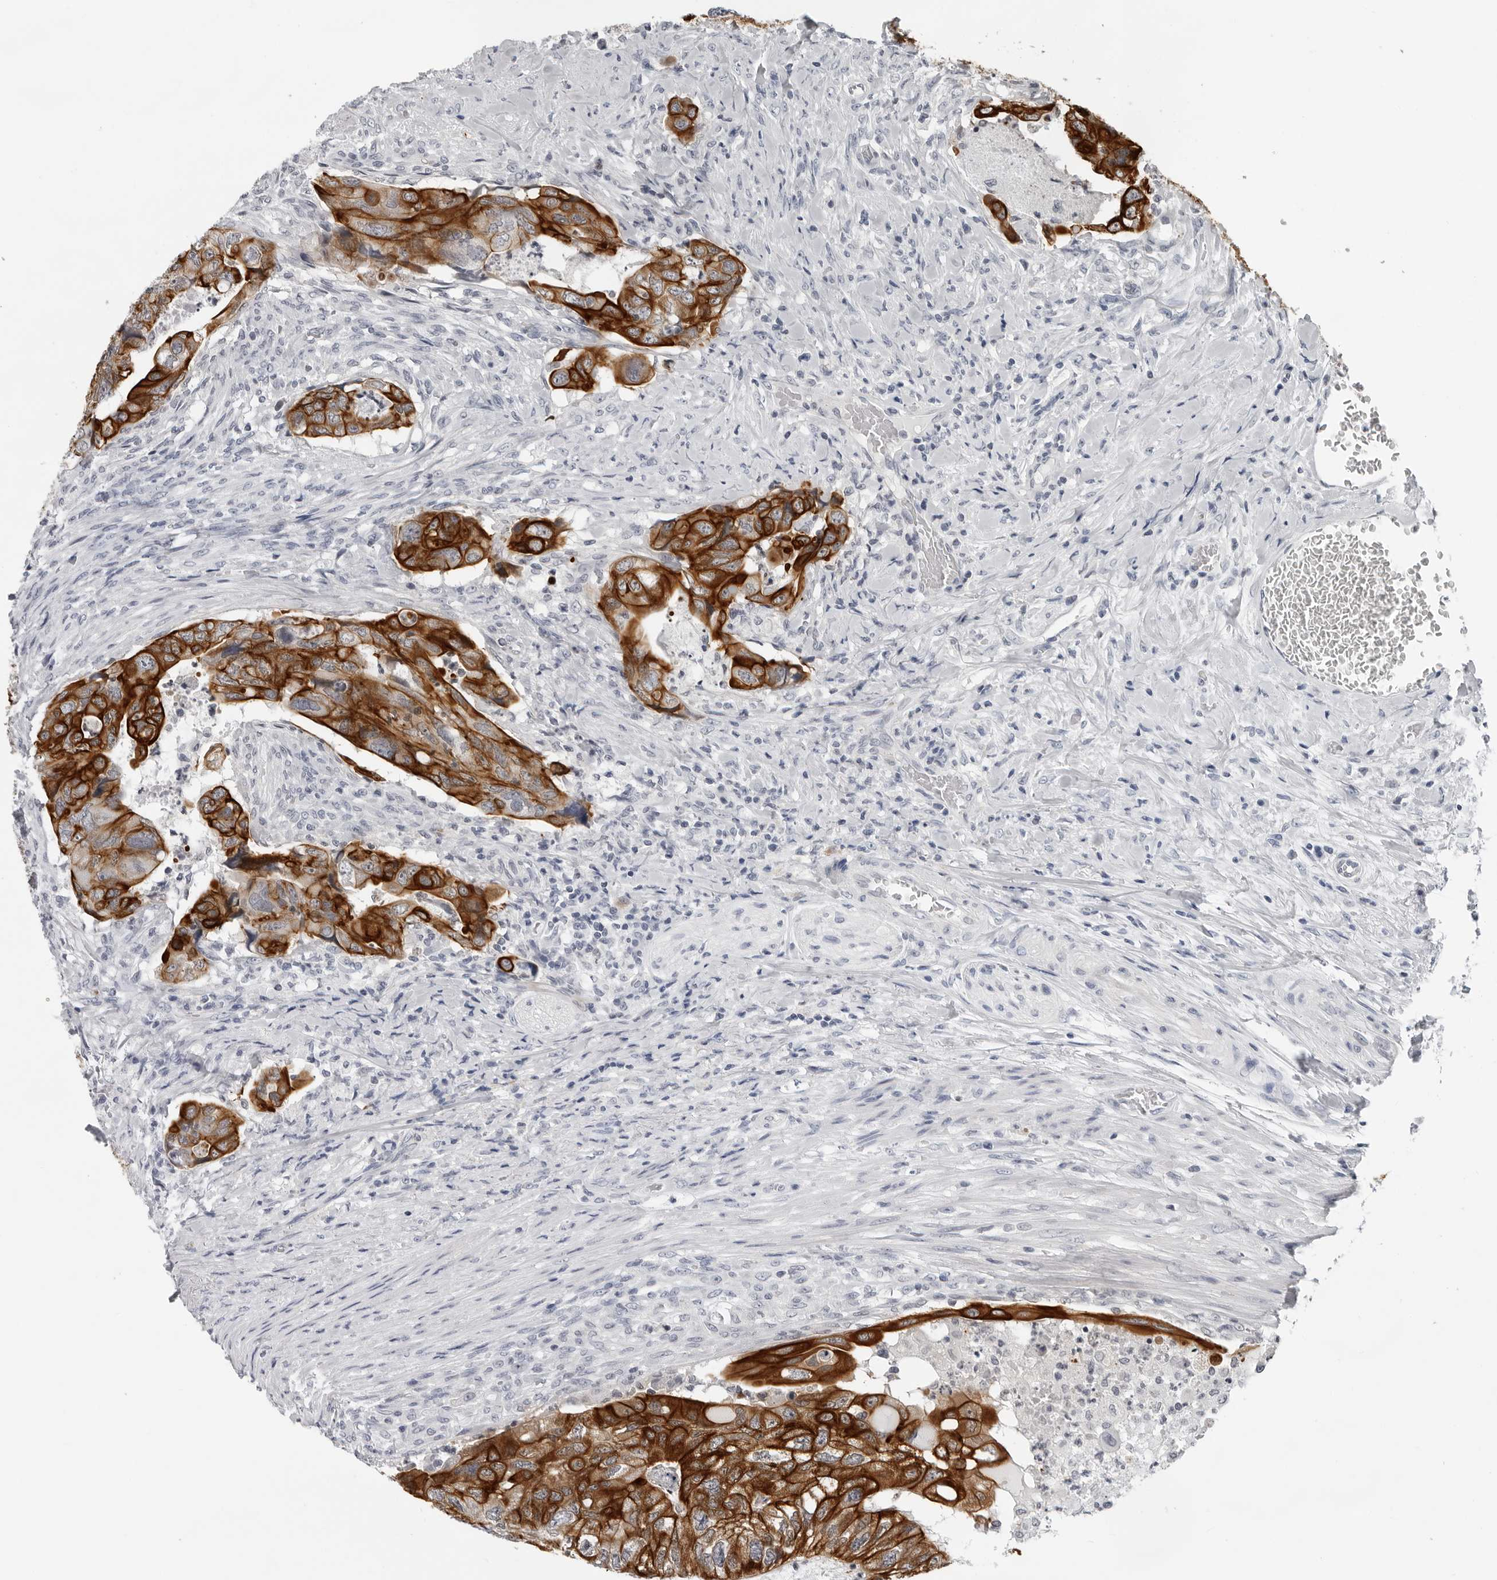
{"staining": {"intensity": "strong", "quantity": ">75%", "location": "cytoplasmic/membranous"}, "tissue": "colorectal cancer", "cell_type": "Tumor cells", "image_type": "cancer", "snomed": [{"axis": "morphology", "description": "Adenocarcinoma, NOS"}, {"axis": "topography", "description": "Rectum"}], "caption": "This histopathology image demonstrates immunohistochemistry (IHC) staining of colorectal adenocarcinoma, with high strong cytoplasmic/membranous staining in approximately >75% of tumor cells.", "gene": "CCDC28B", "patient": {"sex": "male", "age": 63}}